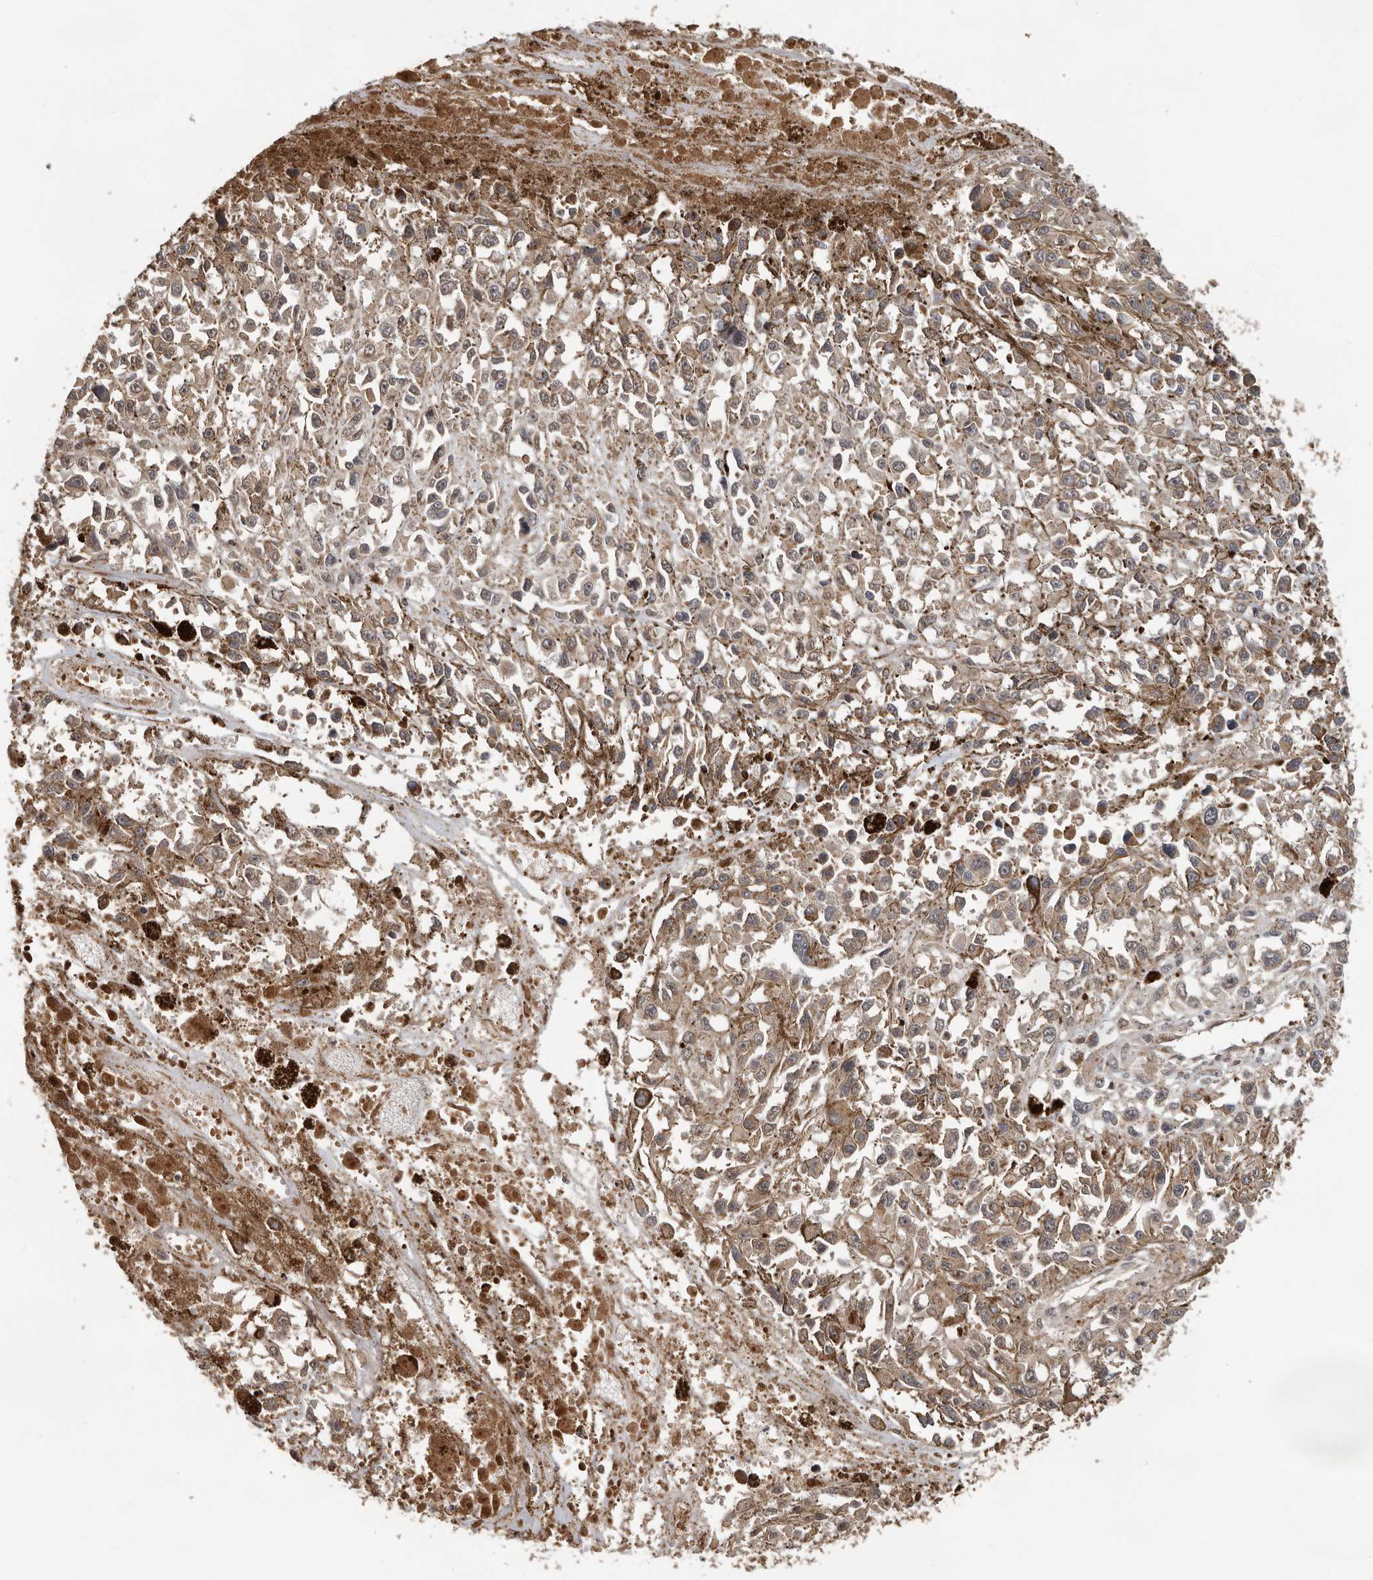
{"staining": {"intensity": "weak", "quantity": ">75%", "location": "cytoplasmic/membranous"}, "tissue": "melanoma", "cell_type": "Tumor cells", "image_type": "cancer", "snomed": [{"axis": "morphology", "description": "Malignant melanoma, Metastatic site"}, {"axis": "topography", "description": "Lymph node"}], "caption": "Weak cytoplasmic/membranous positivity for a protein is present in approximately >75% of tumor cells of melanoma using immunohistochemistry.", "gene": "RNF157", "patient": {"sex": "male", "age": 59}}